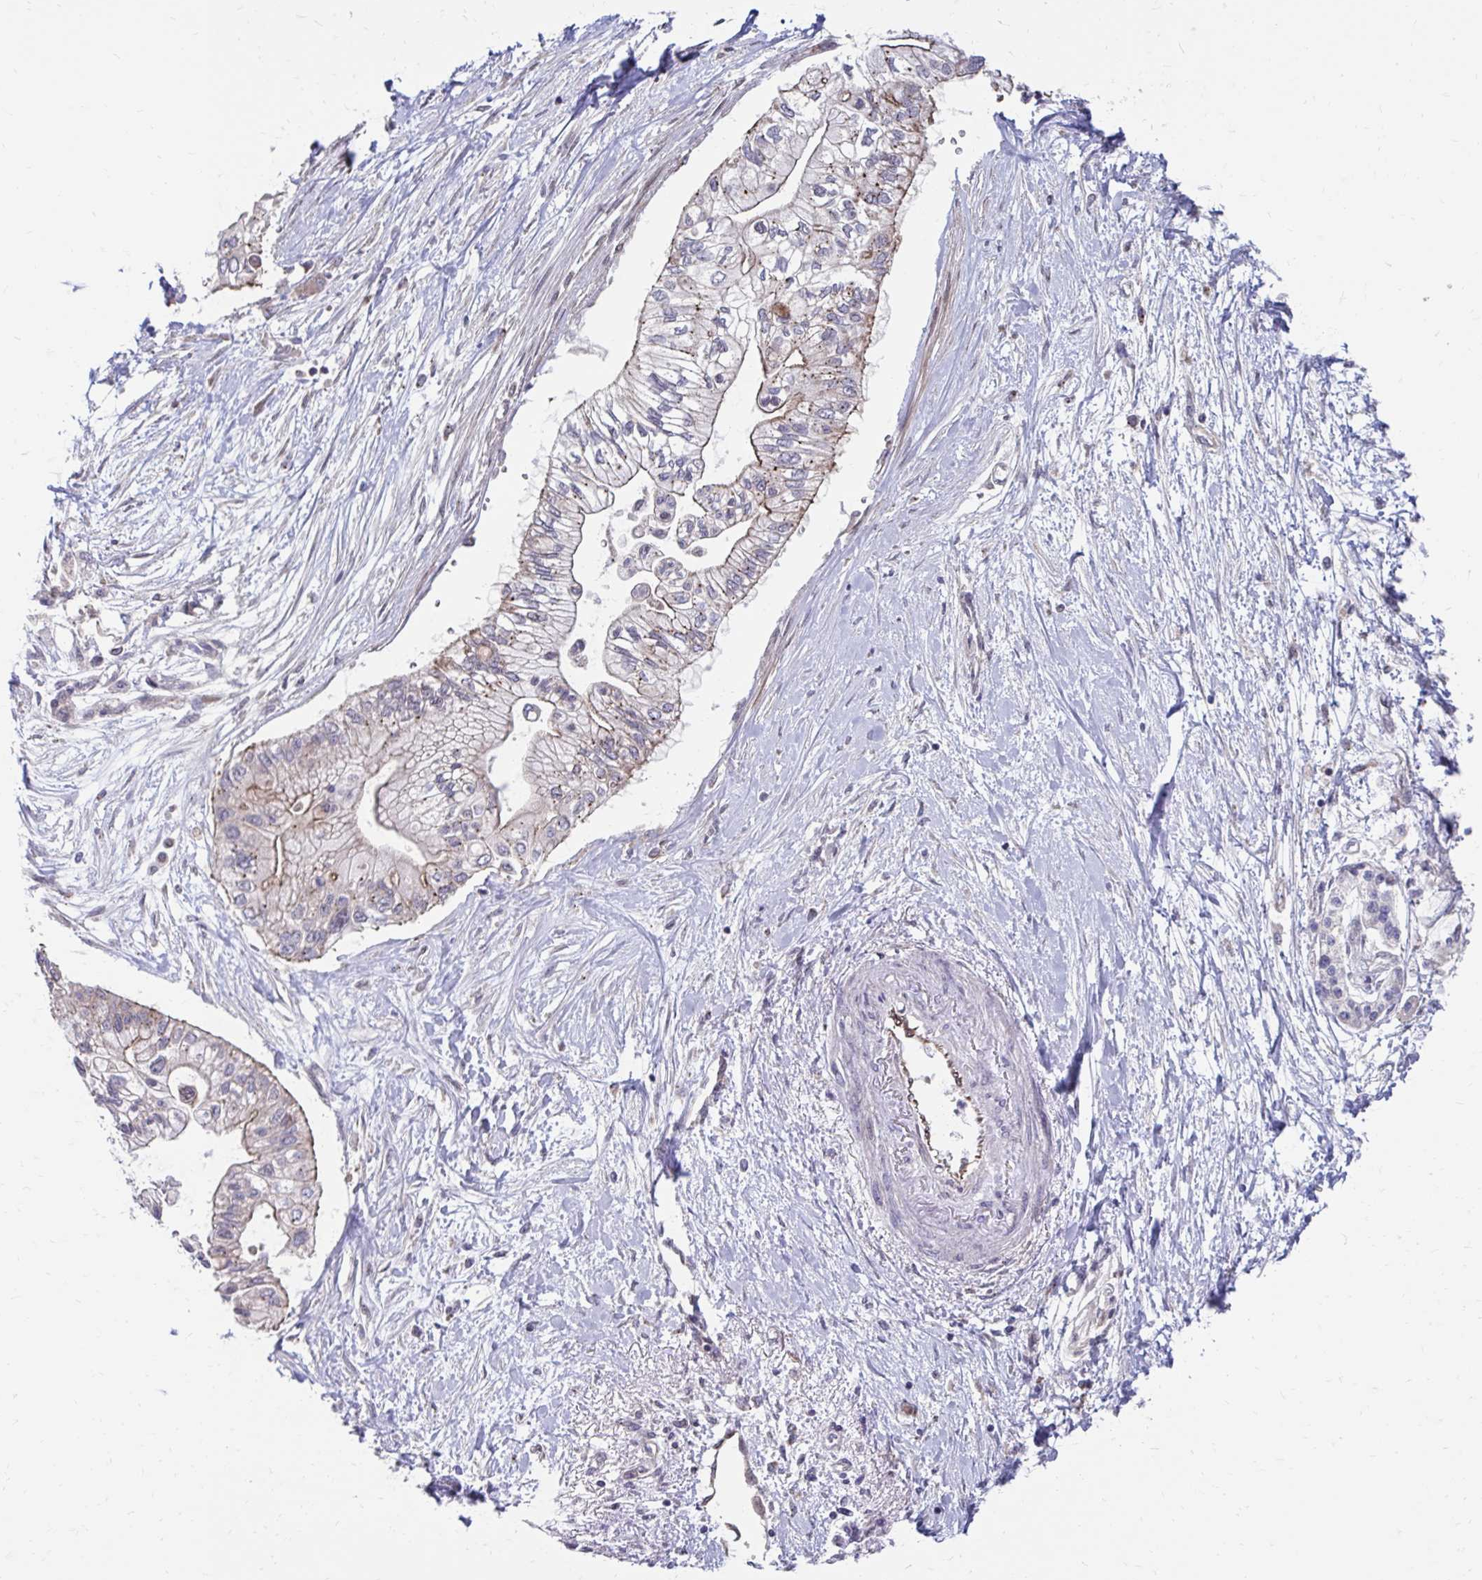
{"staining": {"intensity": "weak", "quantity": "25%-75%", "location": "cytoplasmic/membranous"}, "tissue": "pancreatic cancer", "cell_type": "Tumor cells", "image_type": "cancer", "snomed": [{"axis": "morphology", "description": "Adenocarcinoma, NOS"}, {"axis": "topography", "description": "Pancreas"}], "caption": "Weak cytoplasmic/membranous protein positivity is present in approximately 25%-75% of tumor cells in pancreatic cancer (adenocarcinoma). (DAB (3,3'-diaminobenzidine) IHC, brown staining for protein, blue staining for nuclei).", "gene": "ITPR2", "patient": {"sex": "female", "age": 77}}